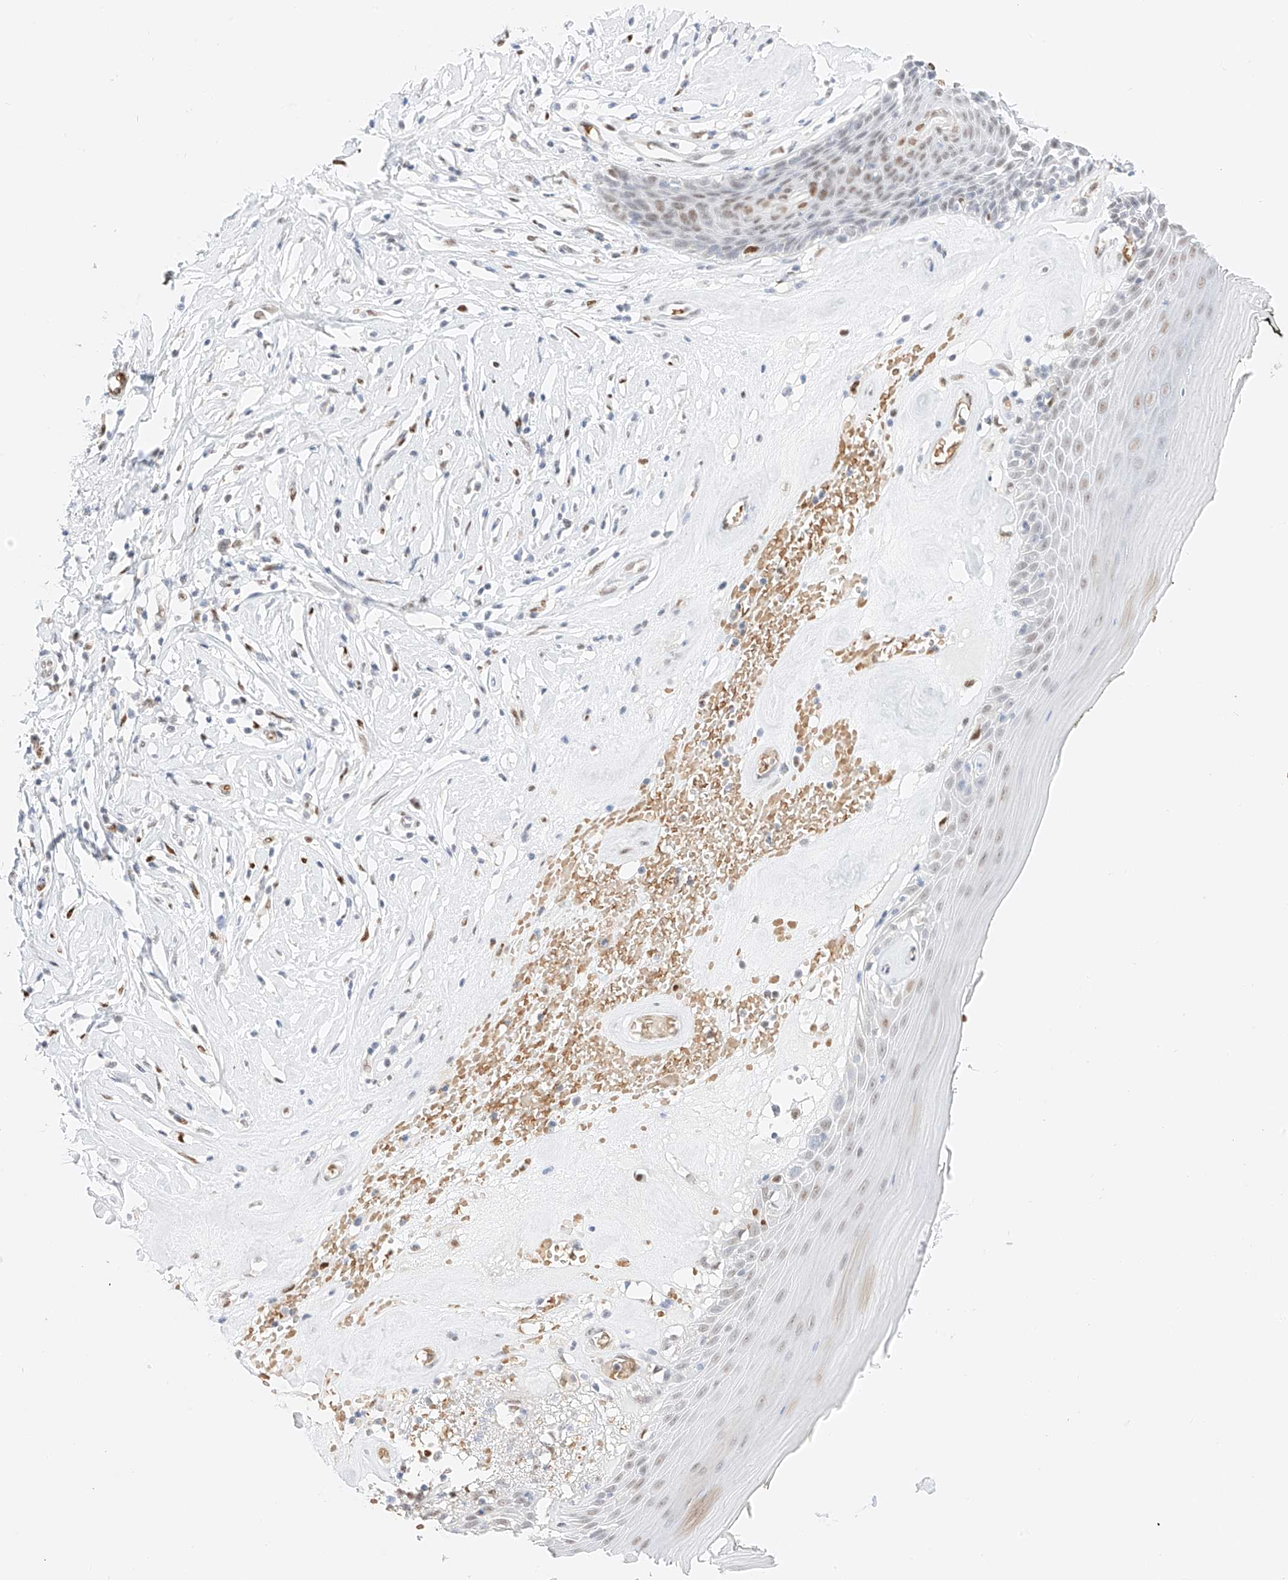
{"staining": {"intensity": "moderate", "quantity": "<25%", "location": "nuclear"}, "tissue": "skin", "cell_type": "Epidermal cells", "image_type": "normal", "snomed": [{"axis": "morphology", "description": "Normal tissue, NOS"}, {"axis": "morphology", "description": "Inflammation, NOS"}, {"axis": "topography", "description": "Vulva"}], "caption": "IHC micrograph of unremarkable skin: human skin stained using IHC shows low levels of moderate protein expression localized specifically in the nuclear of epidermal cells, appearing as a nuclear brown color.", "gene": "APIP", "patient": {"sex": "female", "age": 84}}